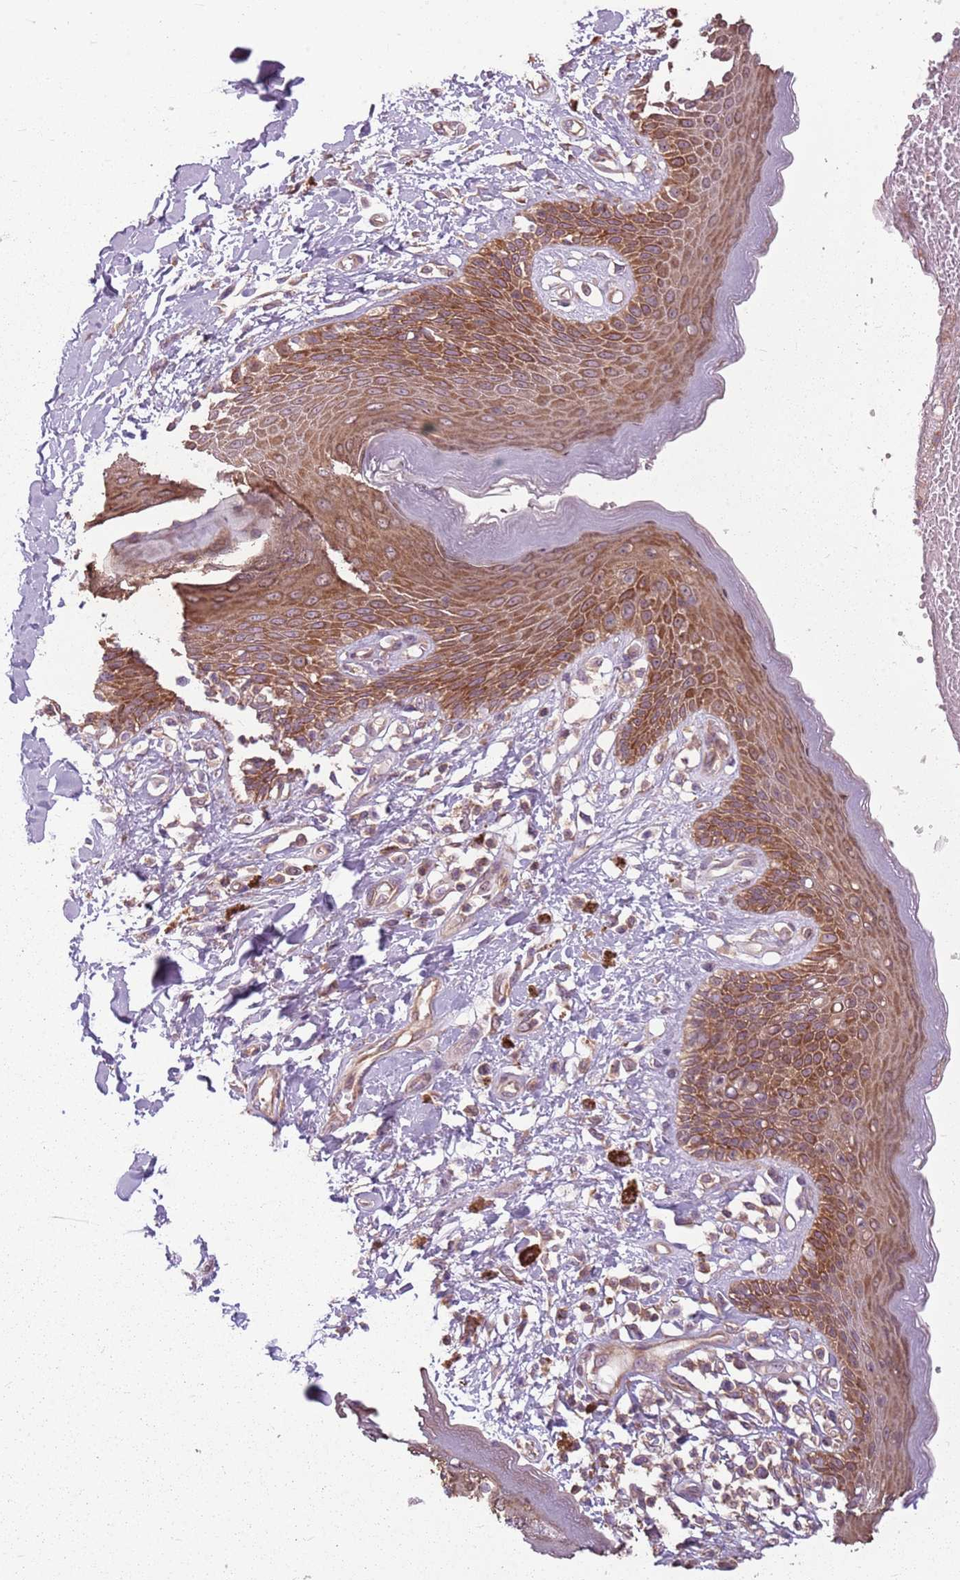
{"staining": {"intensity": "strong", "quantity": ">75%", "location": "cytoplasmic/membranous"}, "tissue": "skin", "cell_type": "Epidermal cells", "image_type": "normal", "snomed": [{"axis": "morphology", "description": "Normal tissue, NOS"}, {"axis": "topography", "description": "Anal"}], "caption": "DAB immunohistochemical staining of normal skin exhibits strong cytoplasmic/membranous protein staining in about >75% of epidermal cells. Nuclei are stained in blue.", "gene": "RPL21", "patient": {"sex": "female", "age": 78}}